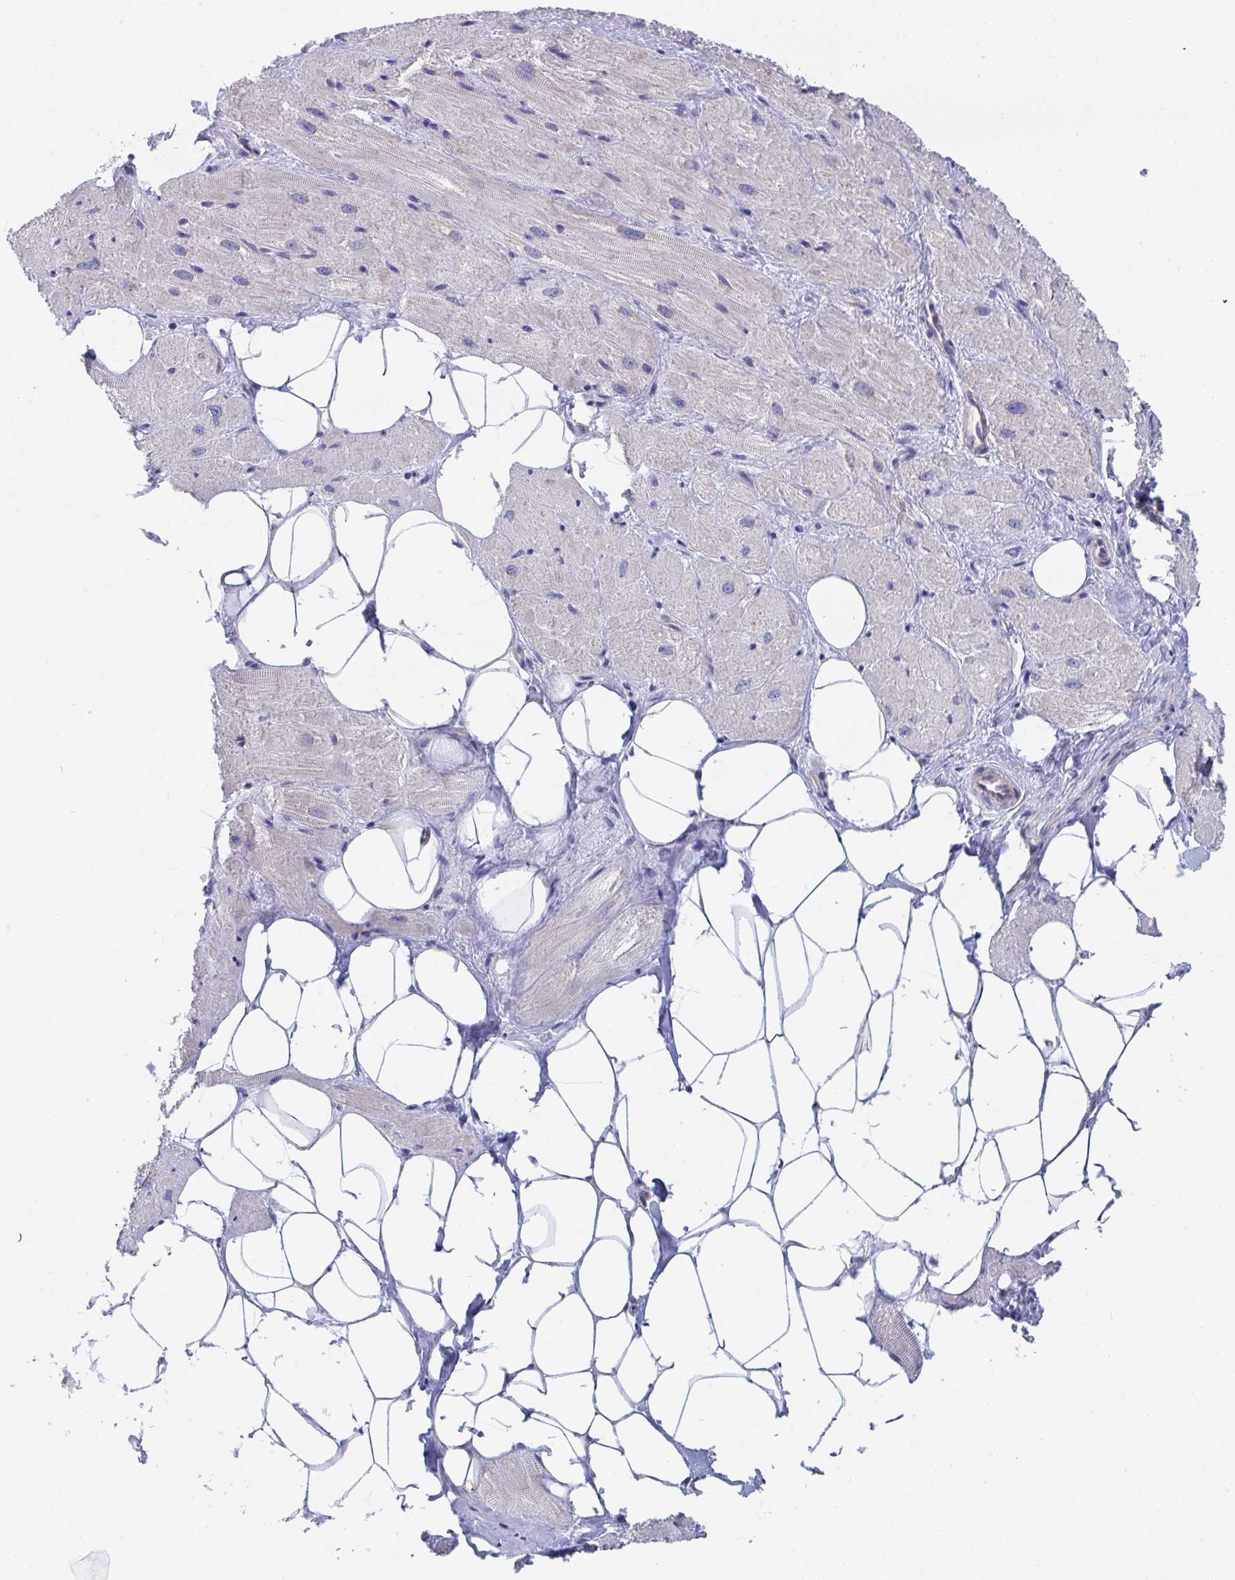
{"staining": {"intensity": "weak", "quantity": "25%-75%", "location": "cytoplasmic/membranous"}, "tissue": "heart muscle", "cell_type": "Cardiomyocytes", "image_type": "normal", "snomed": [{"axis": "morphology", "description": "Normal tissue, NOS"}, {"axis": "topography", "description": "Heart"}], "caption": "A brown stain shows weak cytoplasmic/membranous expression of a protein in cardiomyocytes of unremarkable heart muscle. The staining is performed using DAB brown chromogen to label protein expression. The nuclei are counter-stained blue using hematoxylin.", "gene": "P2RX3", "patient": {"sex": "male", "age": 62}}